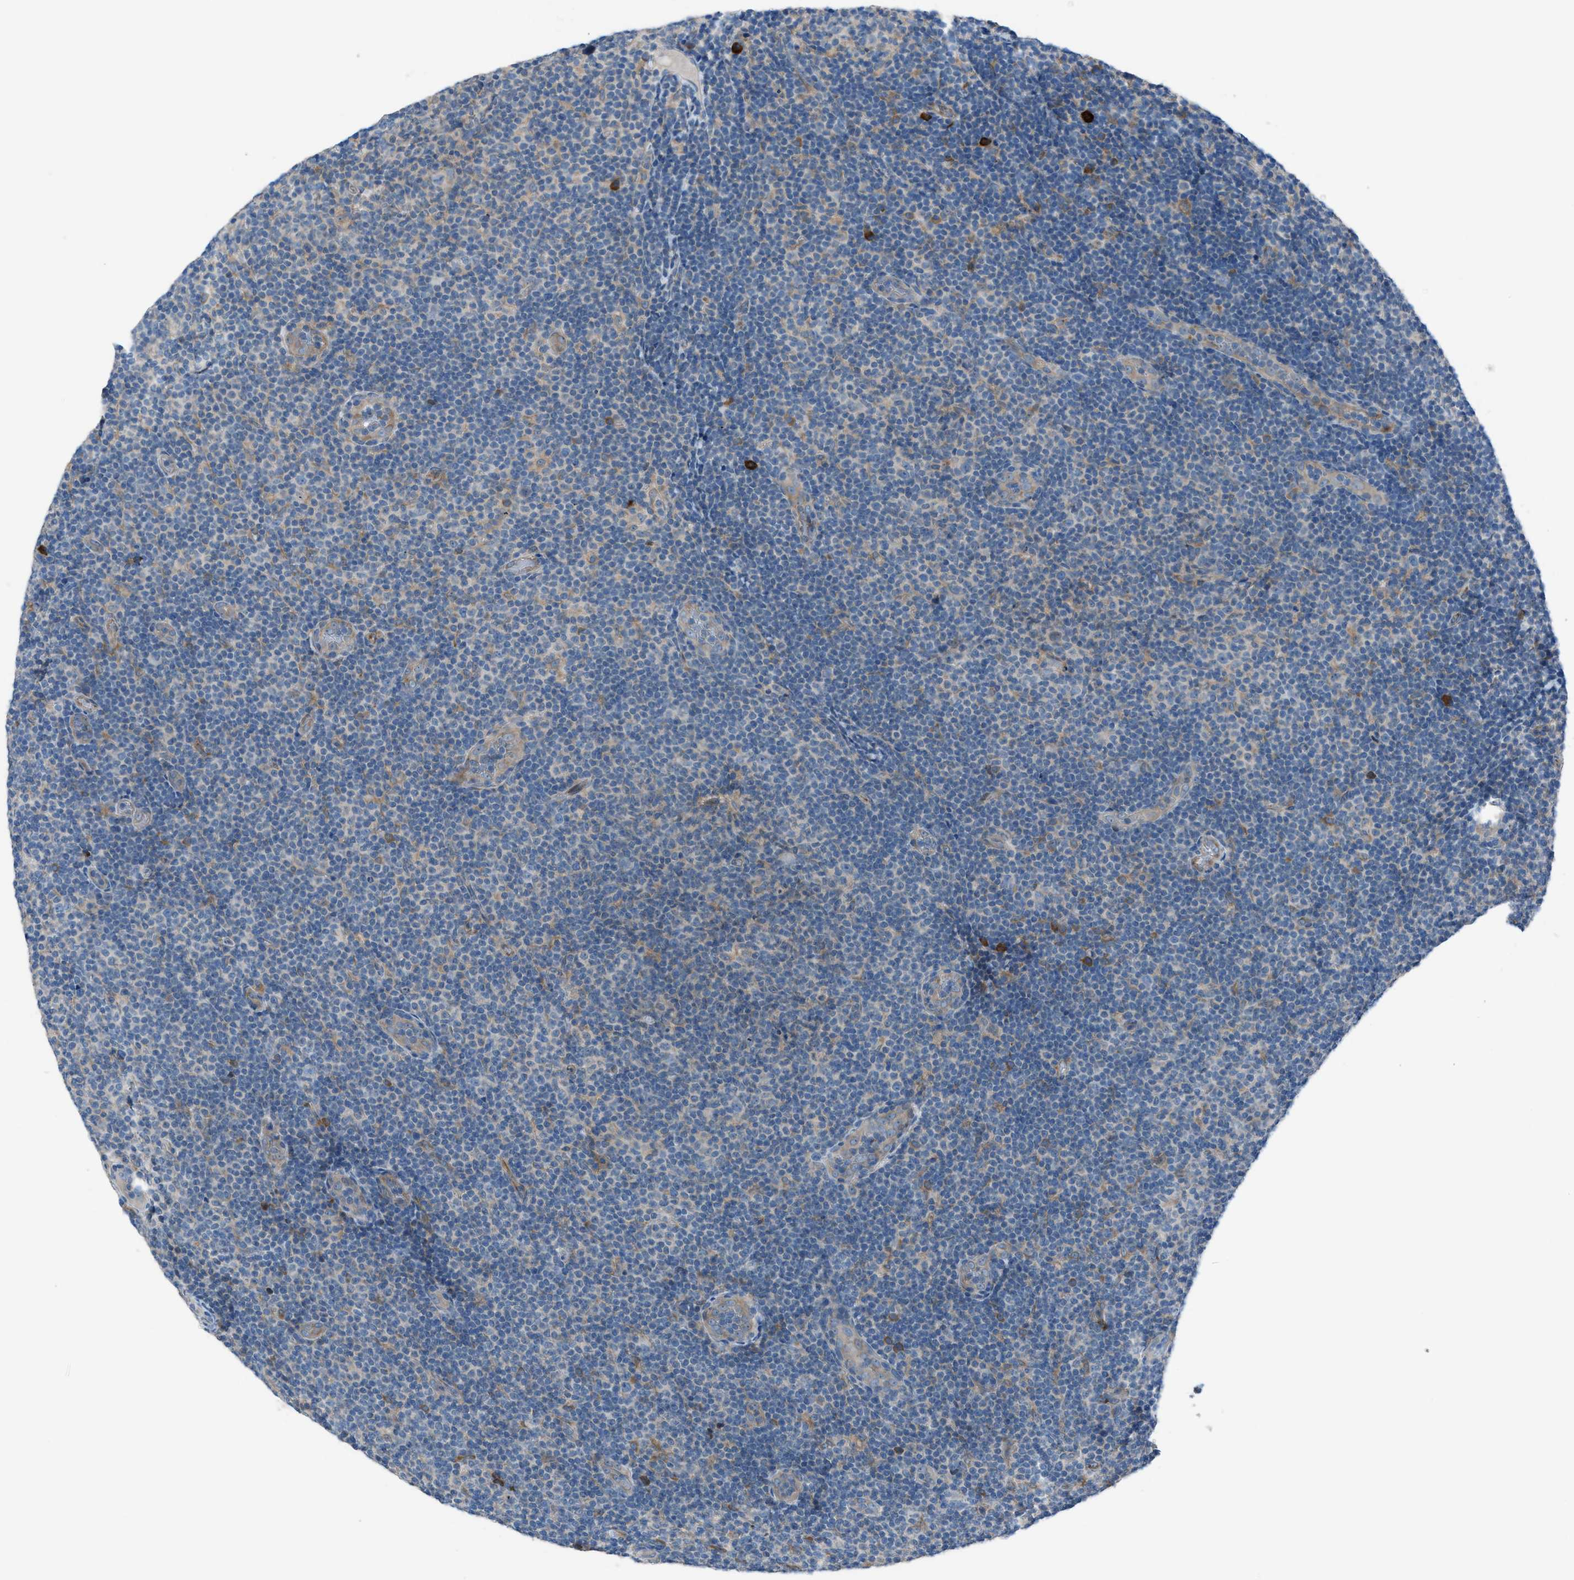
{"staining": {"intensity": "negative", "quantity": "none", "location": "none"}, "tissue": "lymphoma", "cell_type": "Tumor cells", "image_type": "cancer", "snomed": [{"axis": "morphology", "description": "Malignant lymphoma, non-Hodgkin's type, Low grade"}, {"axis": "topography", "description": "Lymph node"}], "caption": "Tumor cells show no significant expression in lymphoma.", "gene": "HEG1", "patient": {"sex": "male", "age": 83}}